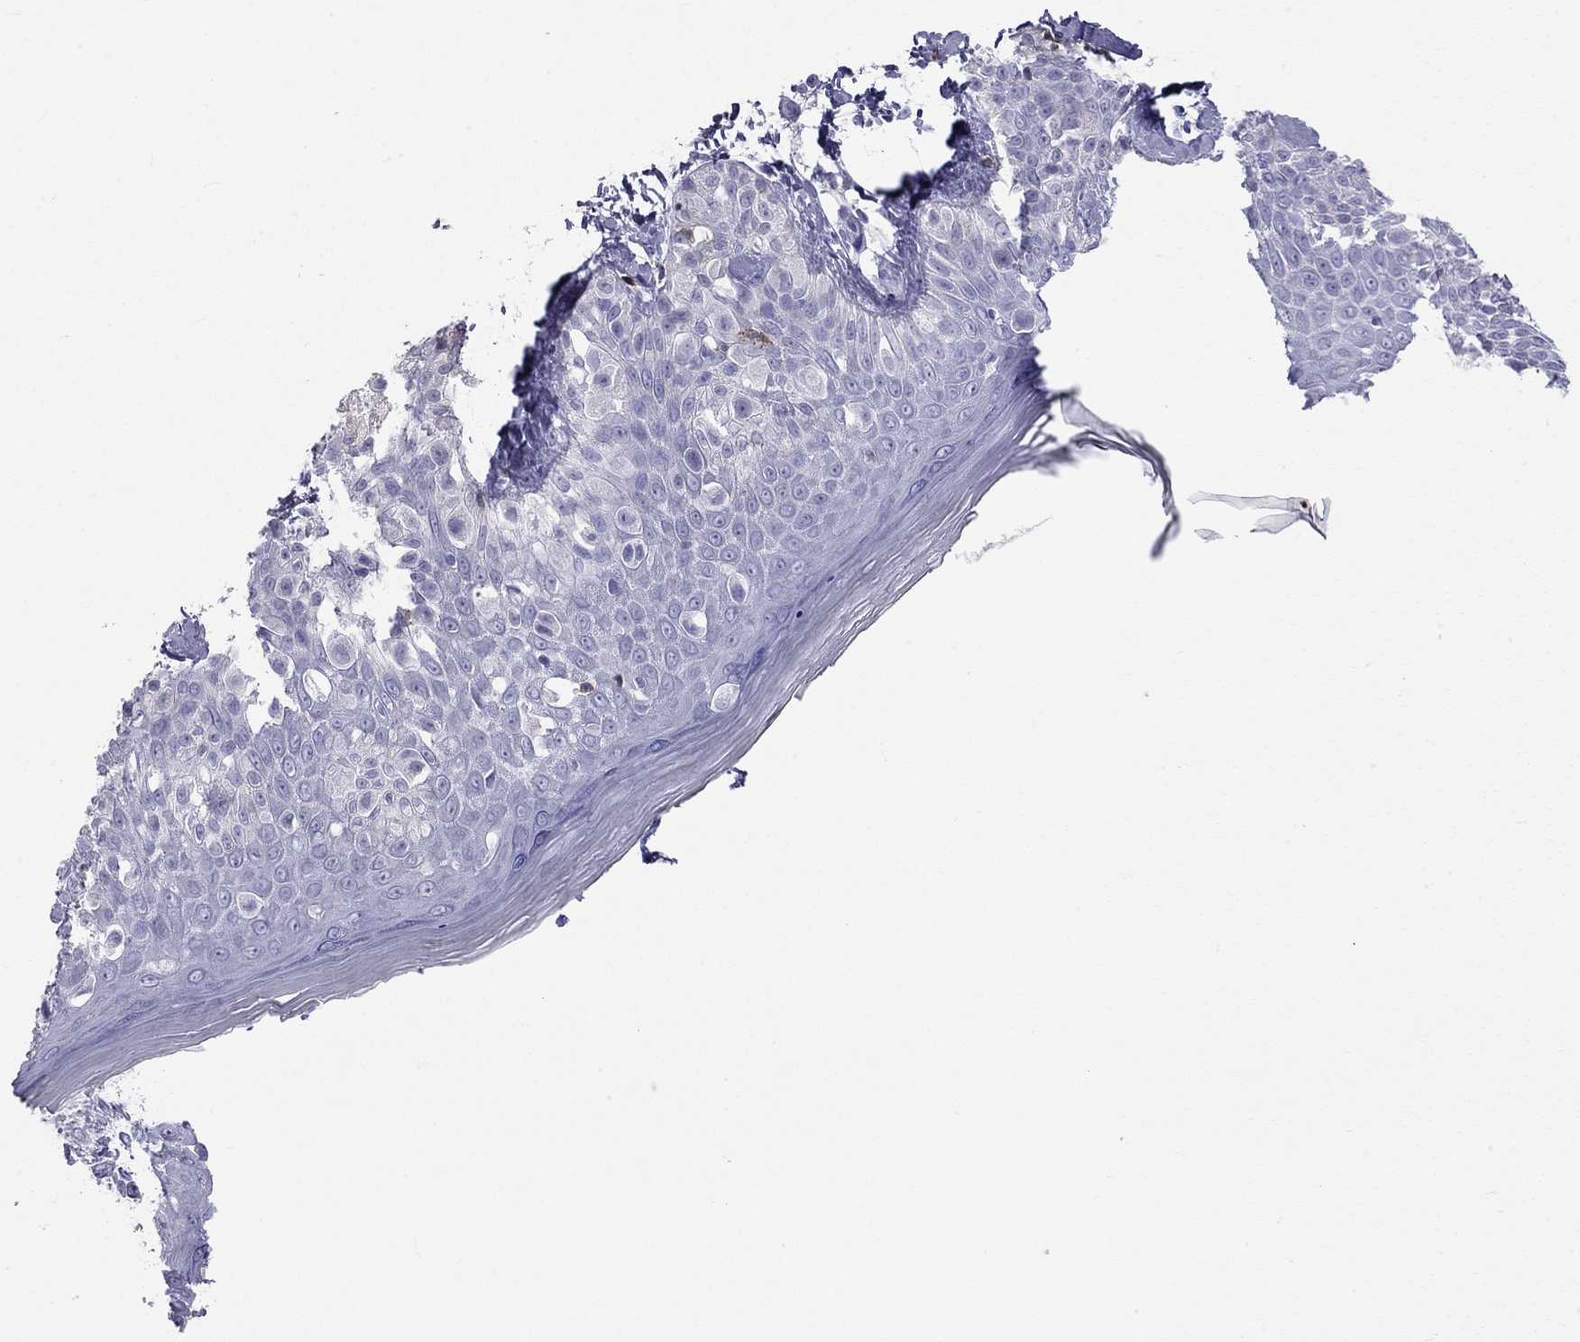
{"staining": {"intensity": "negative", "quantity": "none", "location": "none"}, "tissue": "melanoma", "cell_type": "Tumor cells", "image_type": "cancer", "snomed": [{"axis": "morphology", "description": "Malignant melanoma, NOS"}, {"axis": "topography", "description": "Skin"}], "caption": "This is an immunohistochemistry (IHC) histopathology image of malignant melanoma. There is no staining in tumor cells.", "gene": "SH2D2A", "patient": {"sex": "female", "age": 73}}